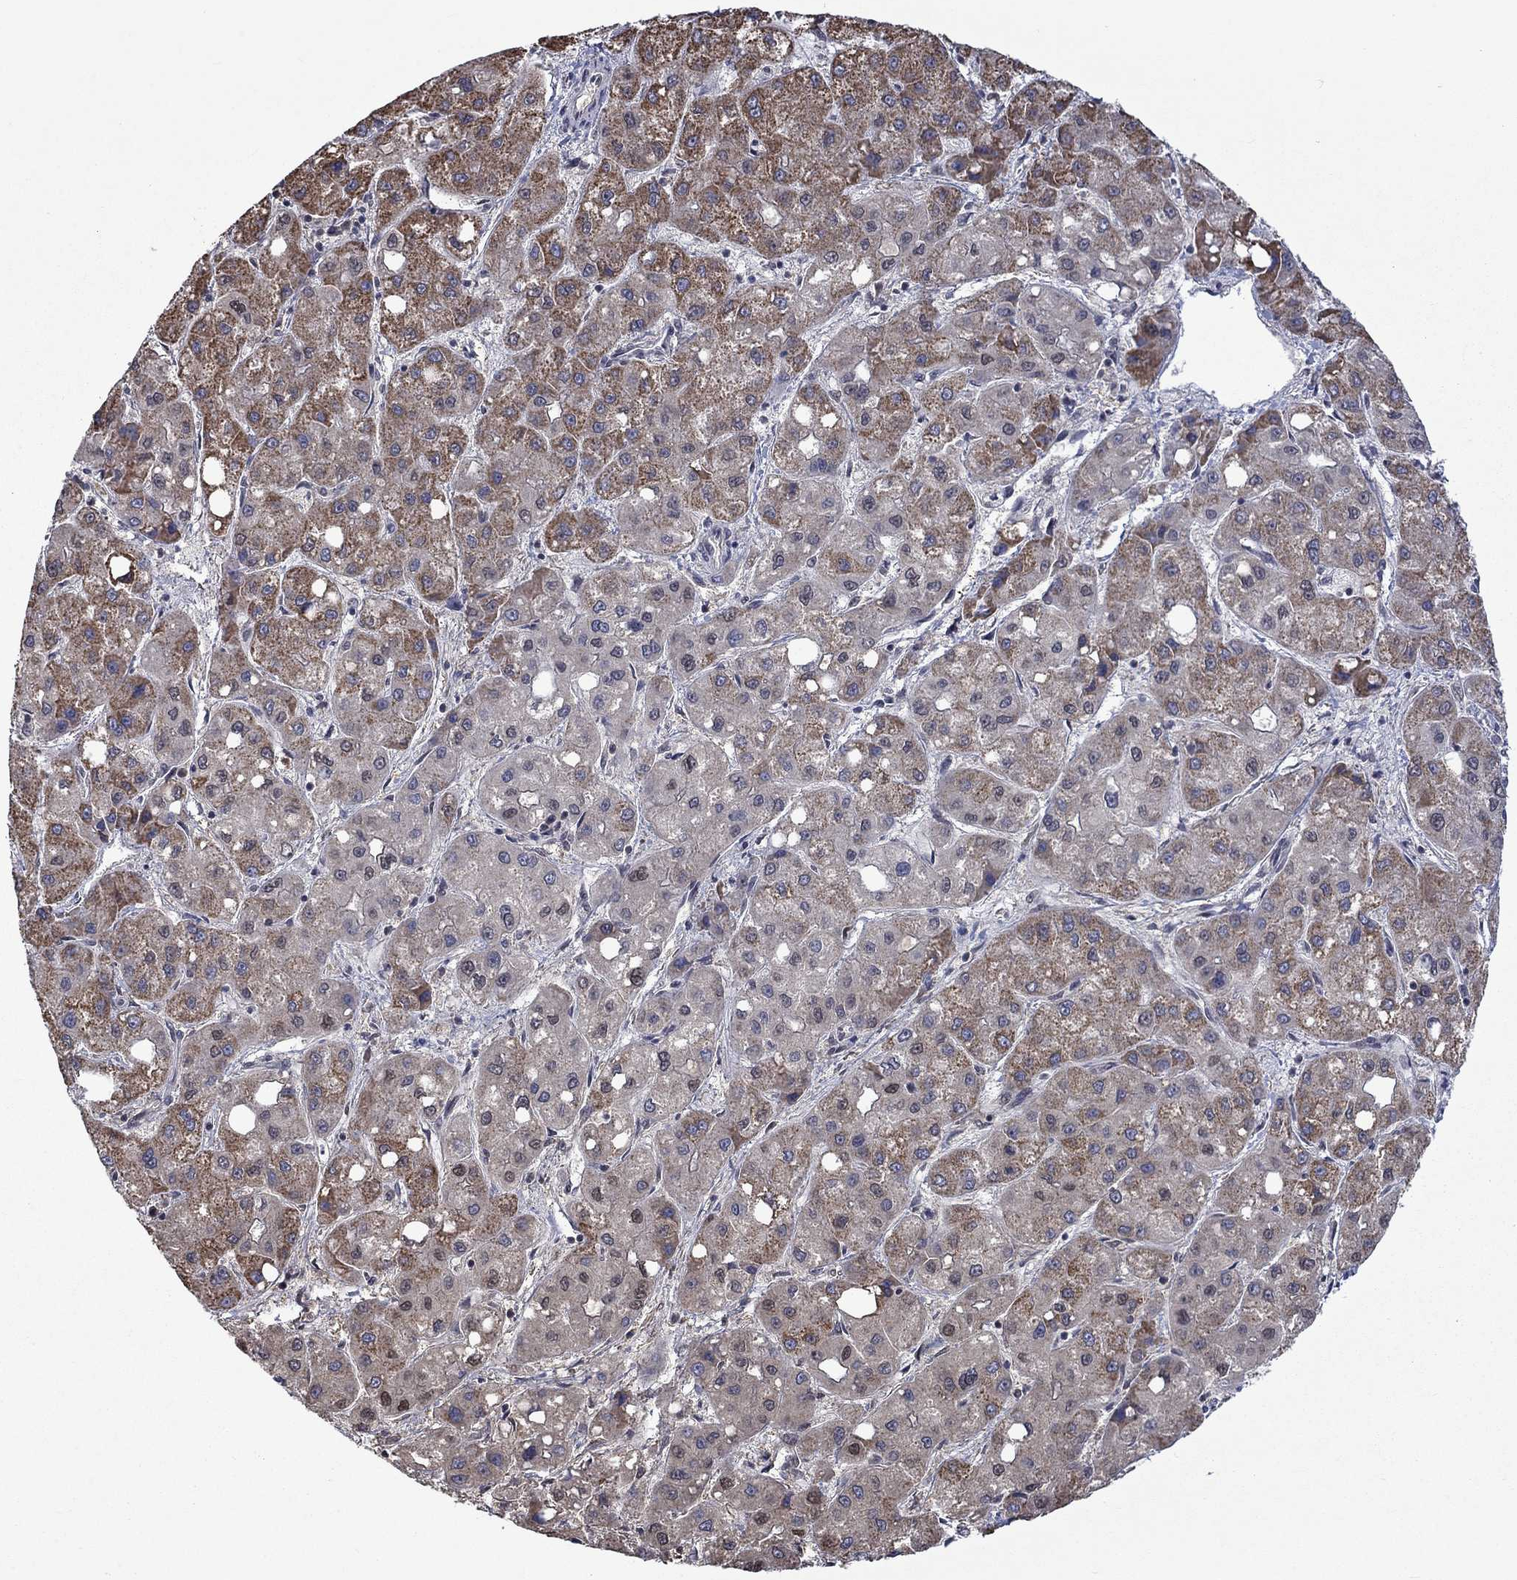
{"staining": {"intensity": "strong", "quantity": ">75%", "location": "cytoplasmic/membranous"}, "tissue": "liver cancer", "cell_type": "Tumor cells", "image_type": "cancer", "snomed": [{"axis": "morphology", "description": "Carcinoma, Hepatocellular, NOS"}, {"axis": "topography", "description": "Liver"}], "caption": "Tumor cells demonstrate high levels of strong cytoplasmic/membranous positivity in about >75% of cells in human liver cancer.", "gene": "KCNJ16", "patient": {"sex": "male", "age": 73}}